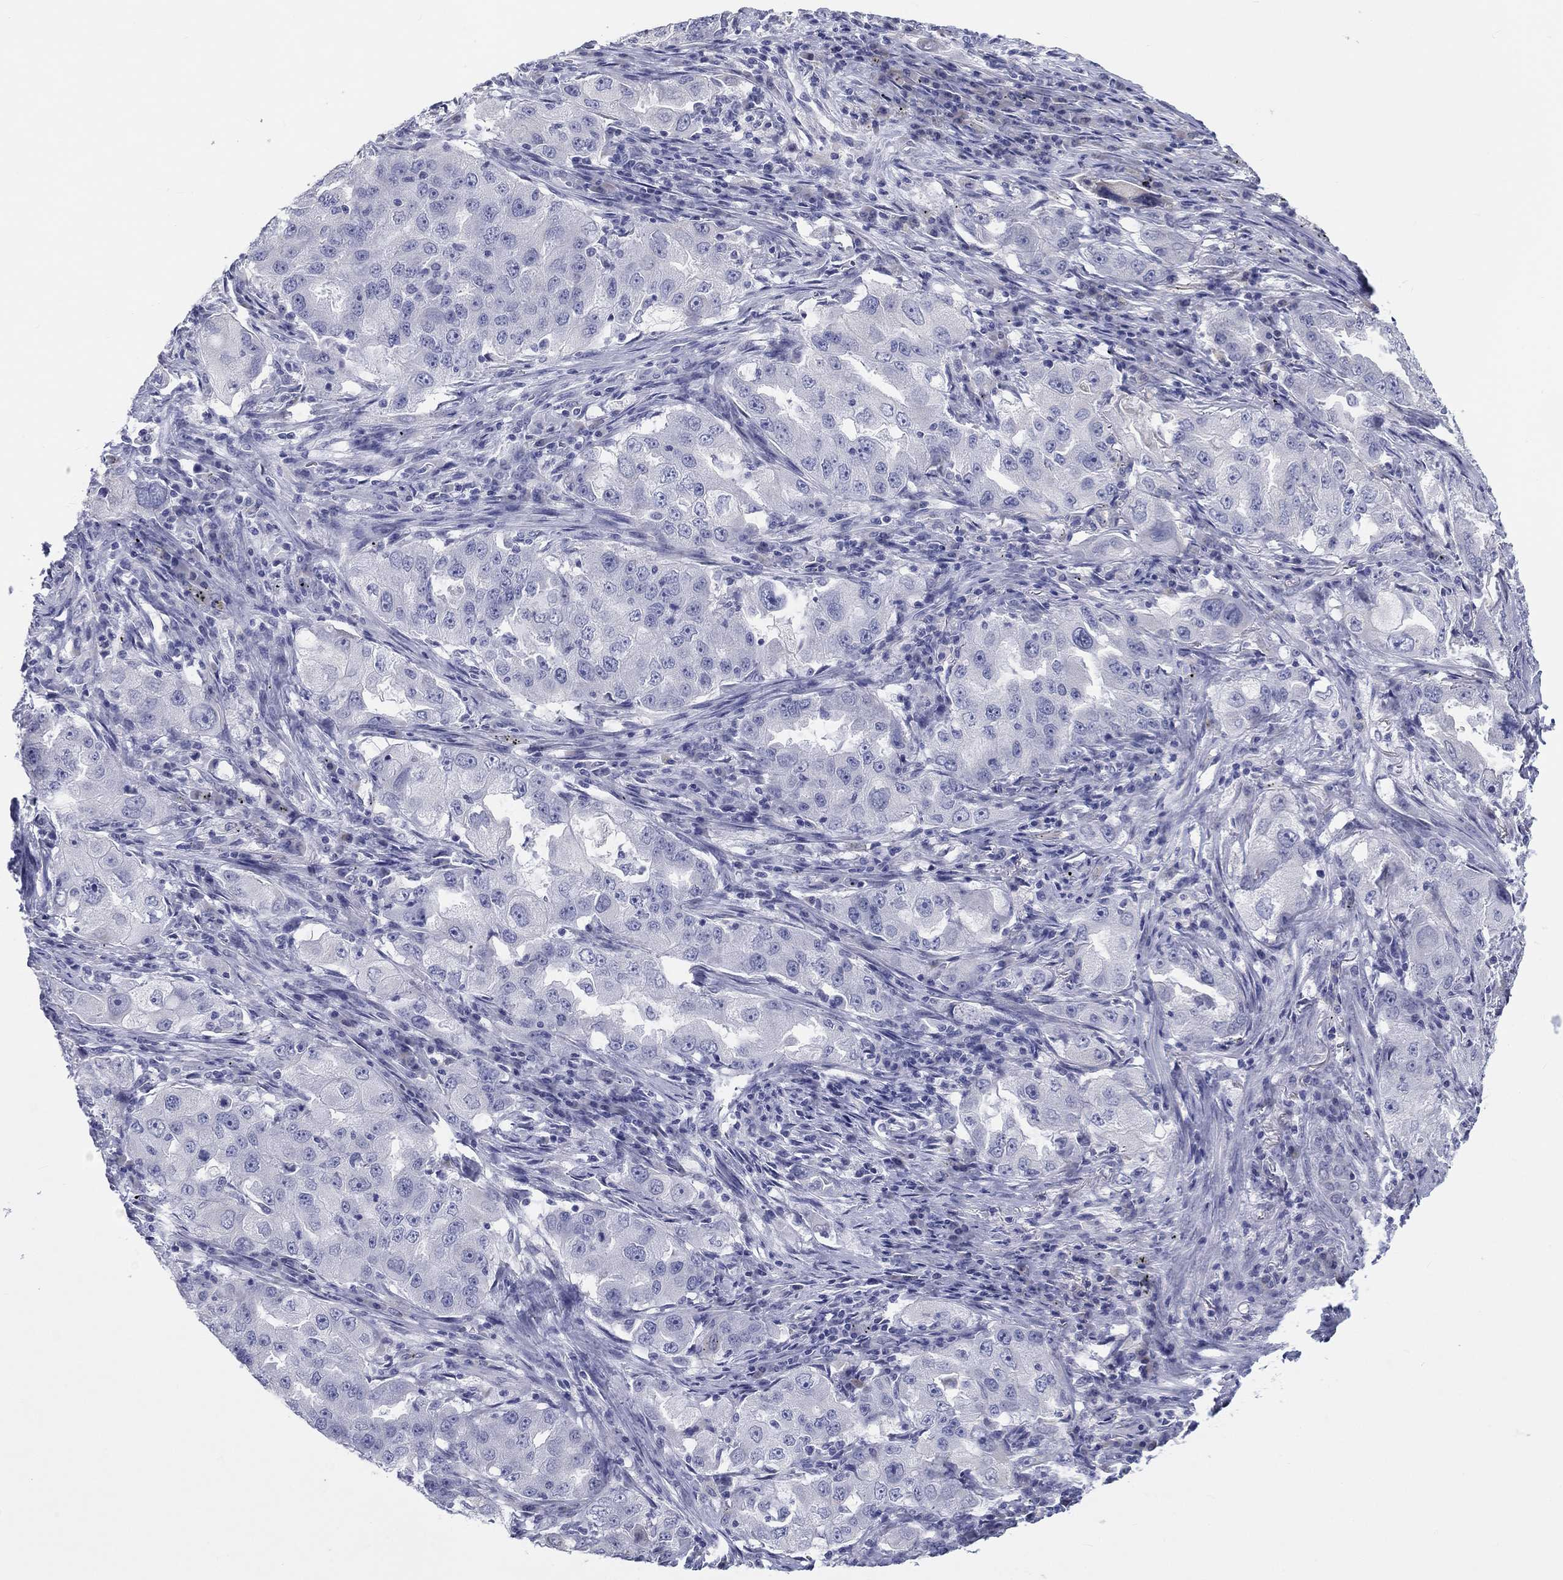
{"staining": {"intensity": "negative", "quantity": "none", "location": "none"}, "tissue": "lung cancer", "cell_type": "Tumor cells", "image_type": "cancer", "snomed": [{"axis": "morphology", "description": "Adenocarcinoma, NOS"}, {"axis": "topography", "description": "Lung"}], "caption": "IHC image of neoplastic tissue: human lung cancer (adenocarcinoma) stained with DAB reveals no significant protein expression in tumor cells.", "gene": "LRRC4C", "patient": {"sex": "female", "age": 61}}